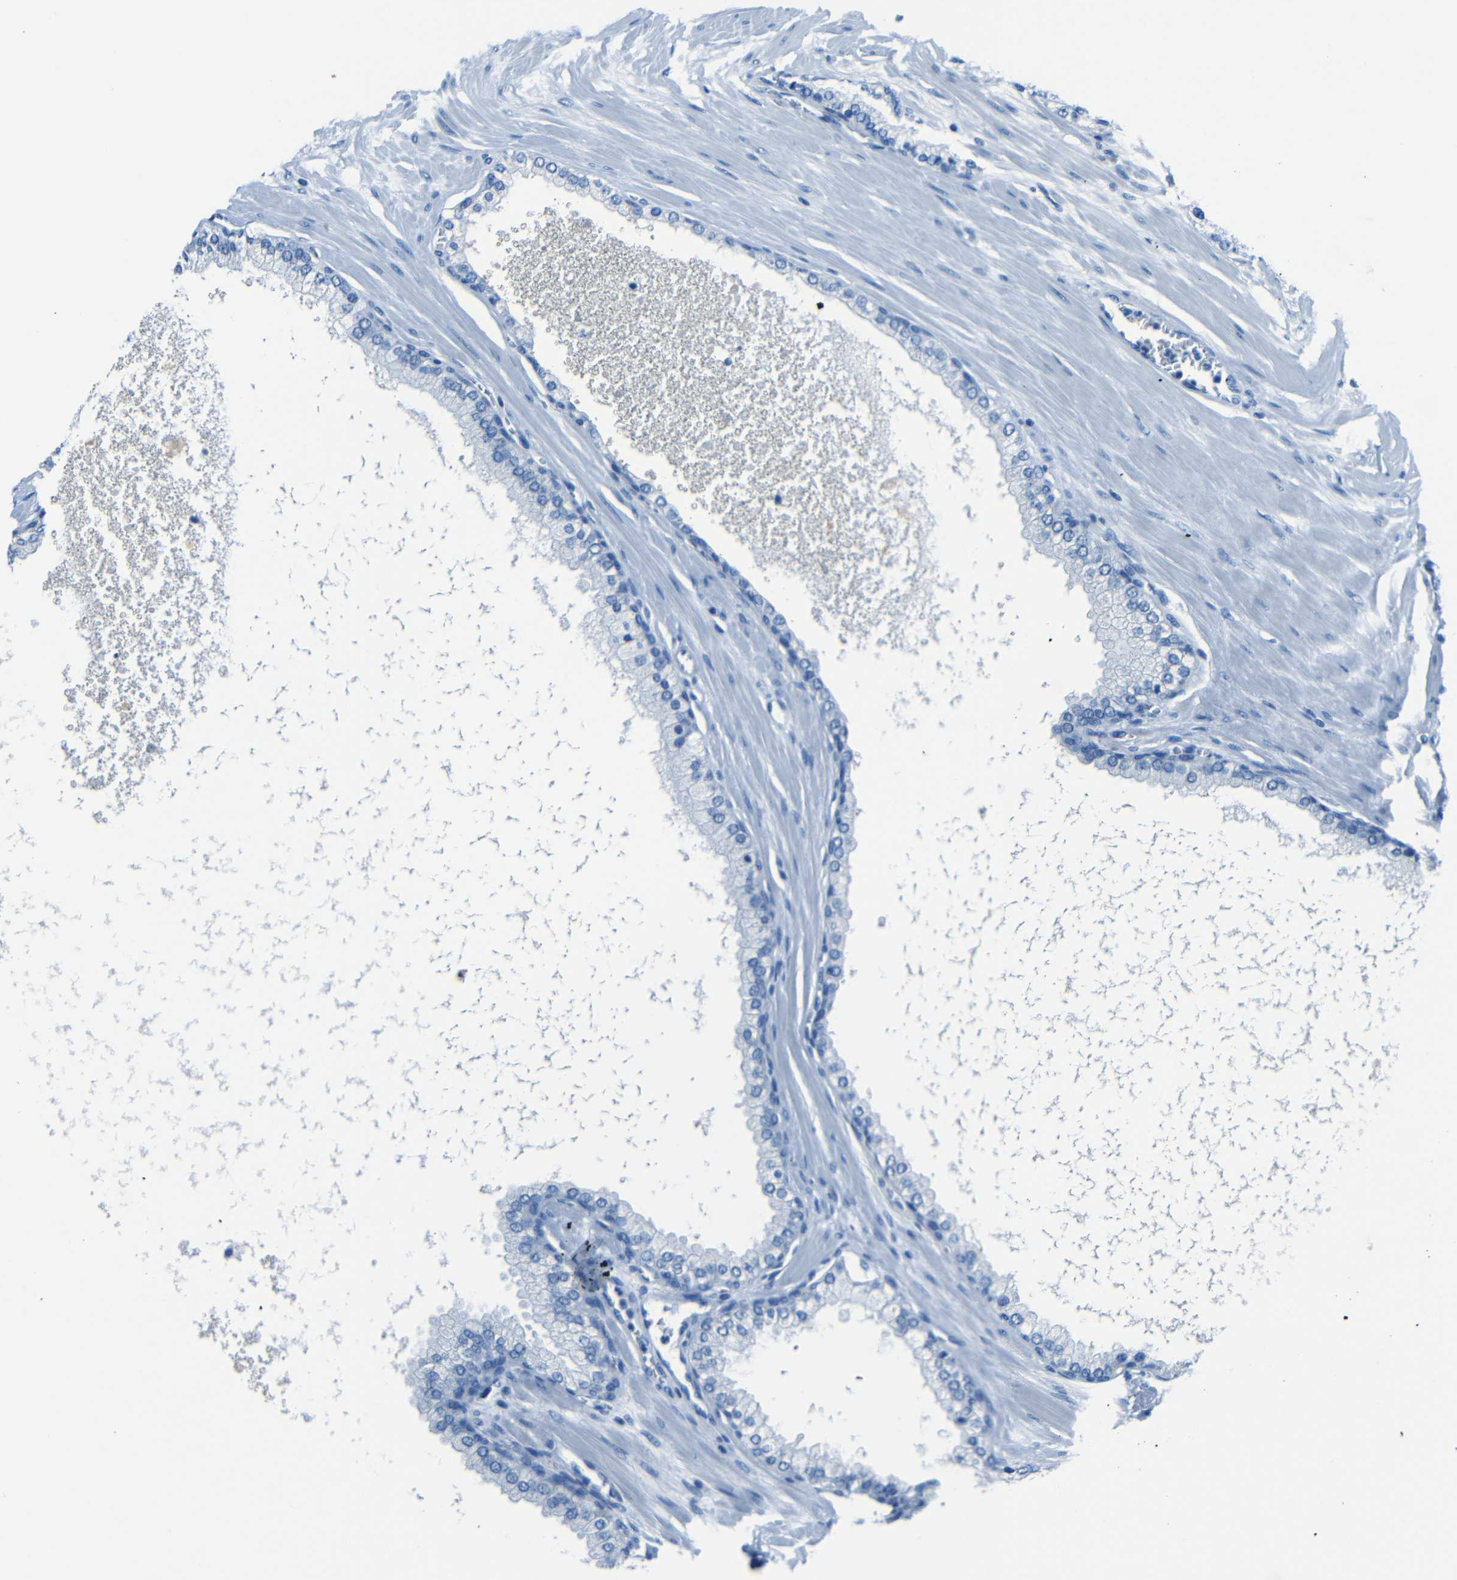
{"staining": {"intensity": "negative", "quantity": "none", "location": "none"}, "tissue": "prostate cancer", "cell_type": "Tumor cells", "image_type": "cancer", "snomed": [{"axis": "morphology", "description": "Adenocarcinoma, High grade"}, {"axis": "topography", "description": "Prostate"}], "caption": "High power microscopy histopathology image of an immunohistochemistry (IHC) image of prostate adenocarcinoma (high-grade), revealing no significant expression in tumor cells. (DAB IHC, high magnification).", "gene": "FBN2", "patient": {"sex": "male", "age": 65}}